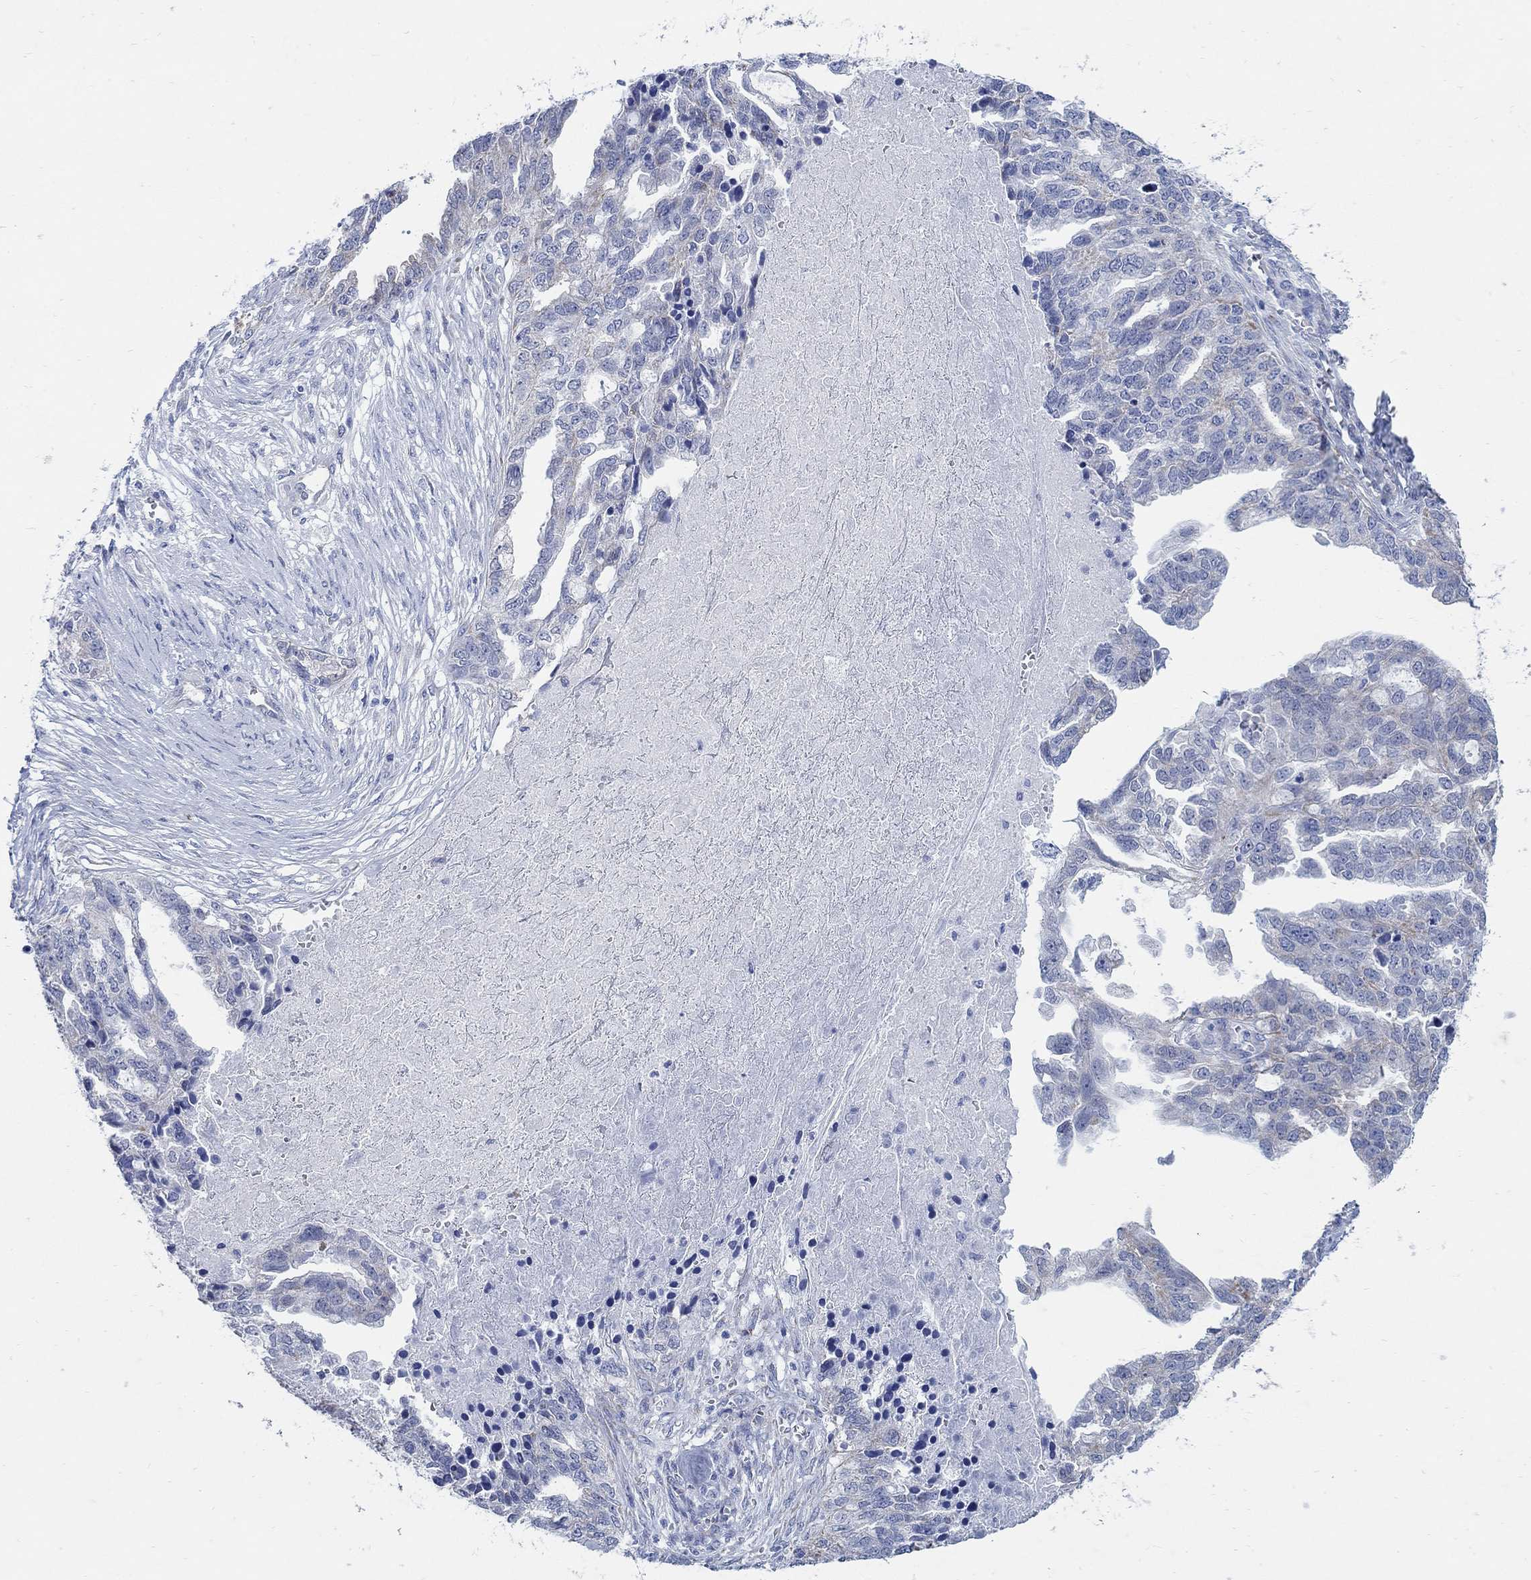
{"staining": {"intensity": "negative", "quantity": "none", "location": "none"}, "tissue": "ovarian cancer", "cell_type": "Tumor cells", "image_type": "cancer", "snomed": [{"axis": "morphology", "description": "Cystadenocarcinoma, serous, NOS"}, {"axis": "topography", "description": "Ovary"}], "caption": "Human ovarian cancer (serous cystadenocarcinoma) stained for a protein using immunohistochemistry (IHC) reveals no staining in tumor cells.", "gene": "ZDHHC14", "patient": {"sex": "female", "age": 51}}